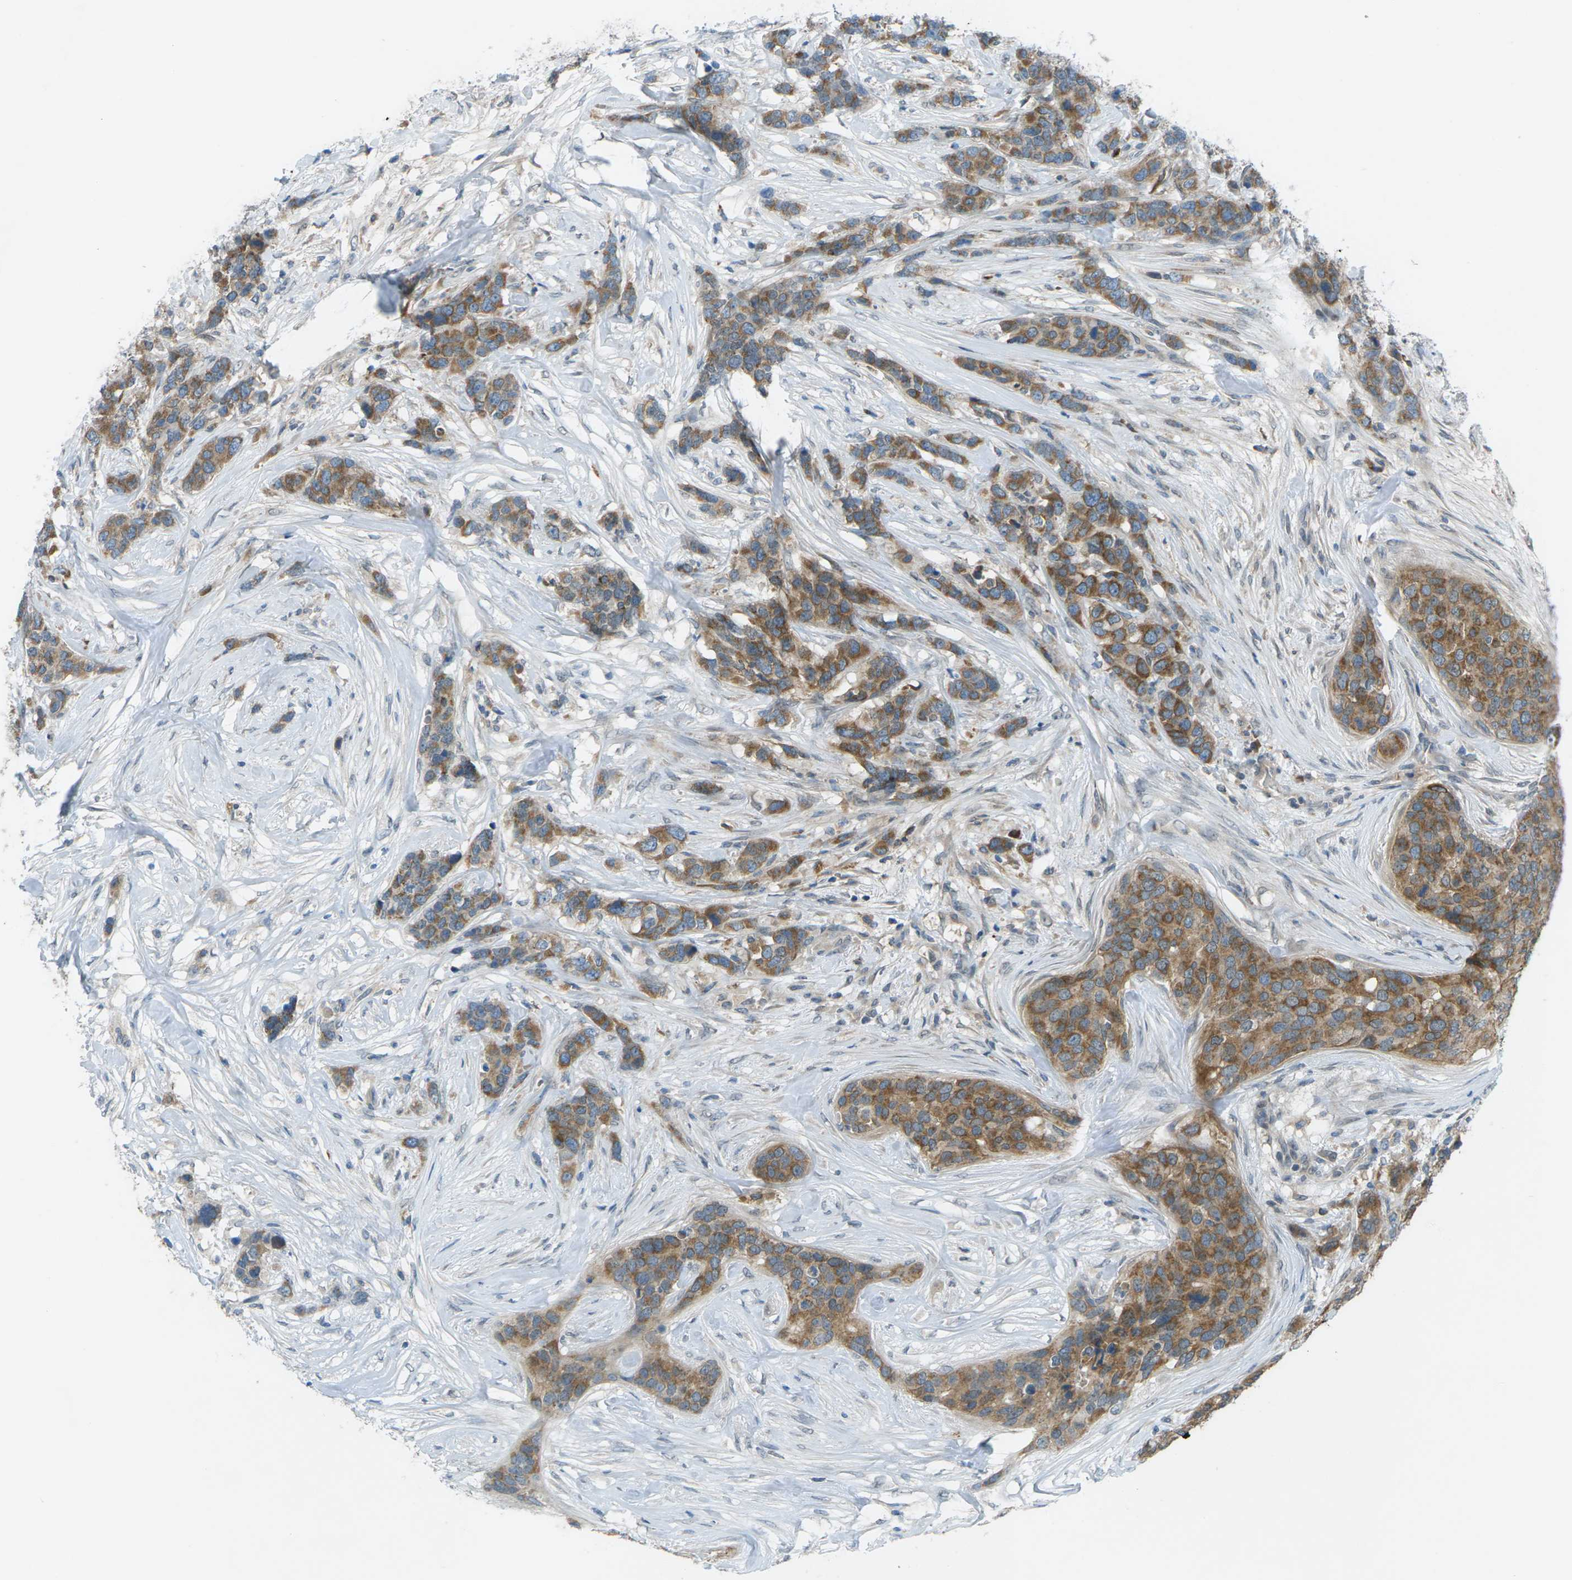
{"staining": {"intensity": "moderate", "quantity": ">75%", "location": "cytoplasmic/membranous"}, "tissue": "breast cancer", "cell_type": "Tumor cells", "image_type": "cancer", "snomed": [{"axis": "morphology", "description": "Lobular carcinoma"}, {"axis": "topography", "description": "Breast"}], "caption": "DAB (3,3'-diaminobenzidine) immunohistochemical staining of human breast cancer shows moderate cytoplasmic/membranous protein expression in about >75% of tumor cells.", "gene": "DYRK1A", "patient": {"sex": "female", "age": 59}}